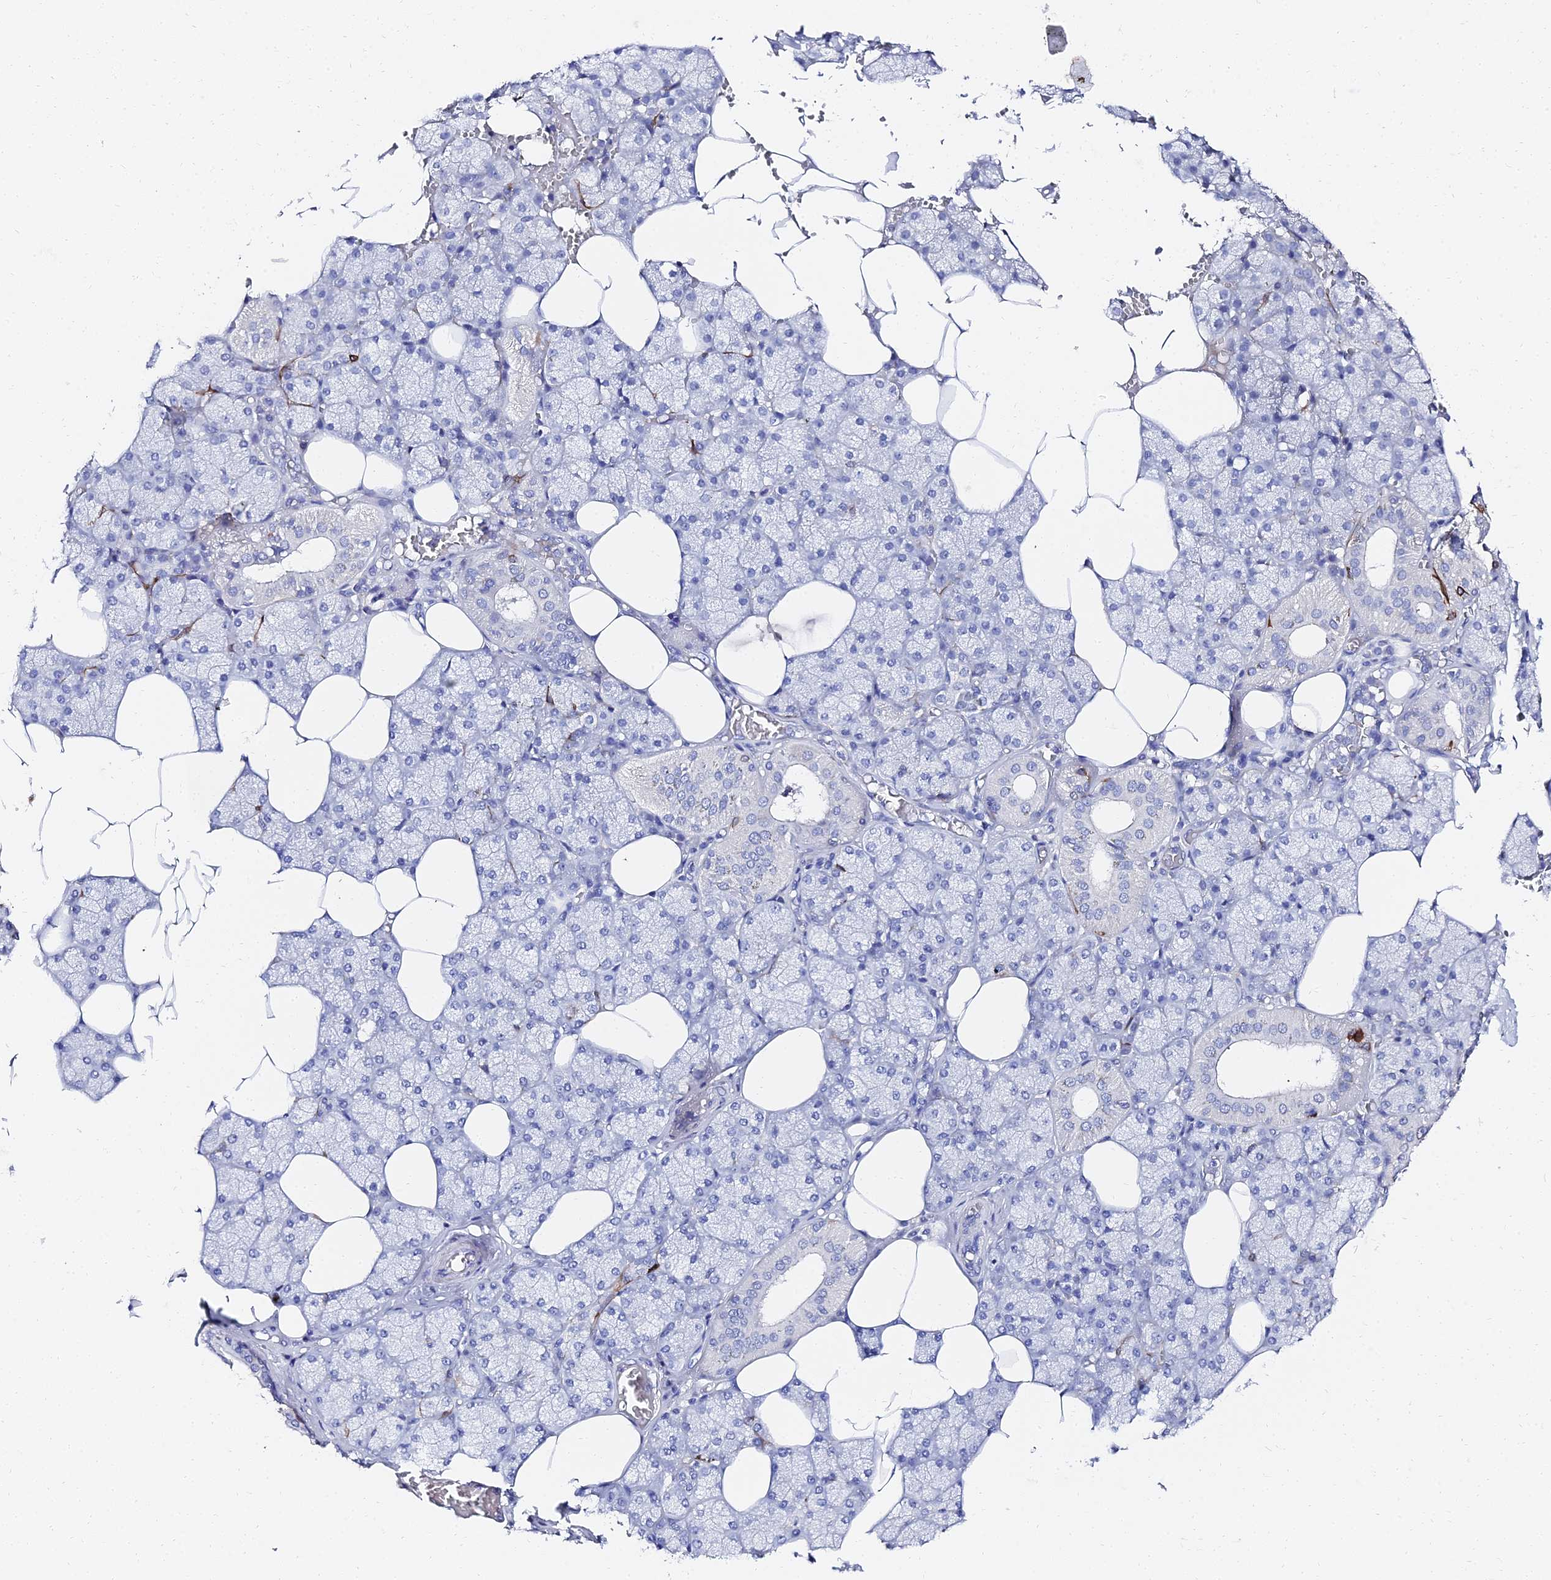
{"staining": {"intensity": "strong", "quantity": "25%-75%", "location": "cytoplasmic/membranous"}, "tissue": "salivary gland", "cell_type": "Glandular cells", "image_type": "normal", "snomed": [{"axis": "morphology", "description": "Normal tissue, NOS"}, {"axis": "topography", "description": "Salivary gland"}], "caption": "Immunohistochemical staining of unremarkable salivary gland demonstrates high levels of strong cytoplasmic/membranous staining in about 25%-75% of glandular cells.", "gene": "KRT17", "patient": {"sex": "male", "age": 62}}